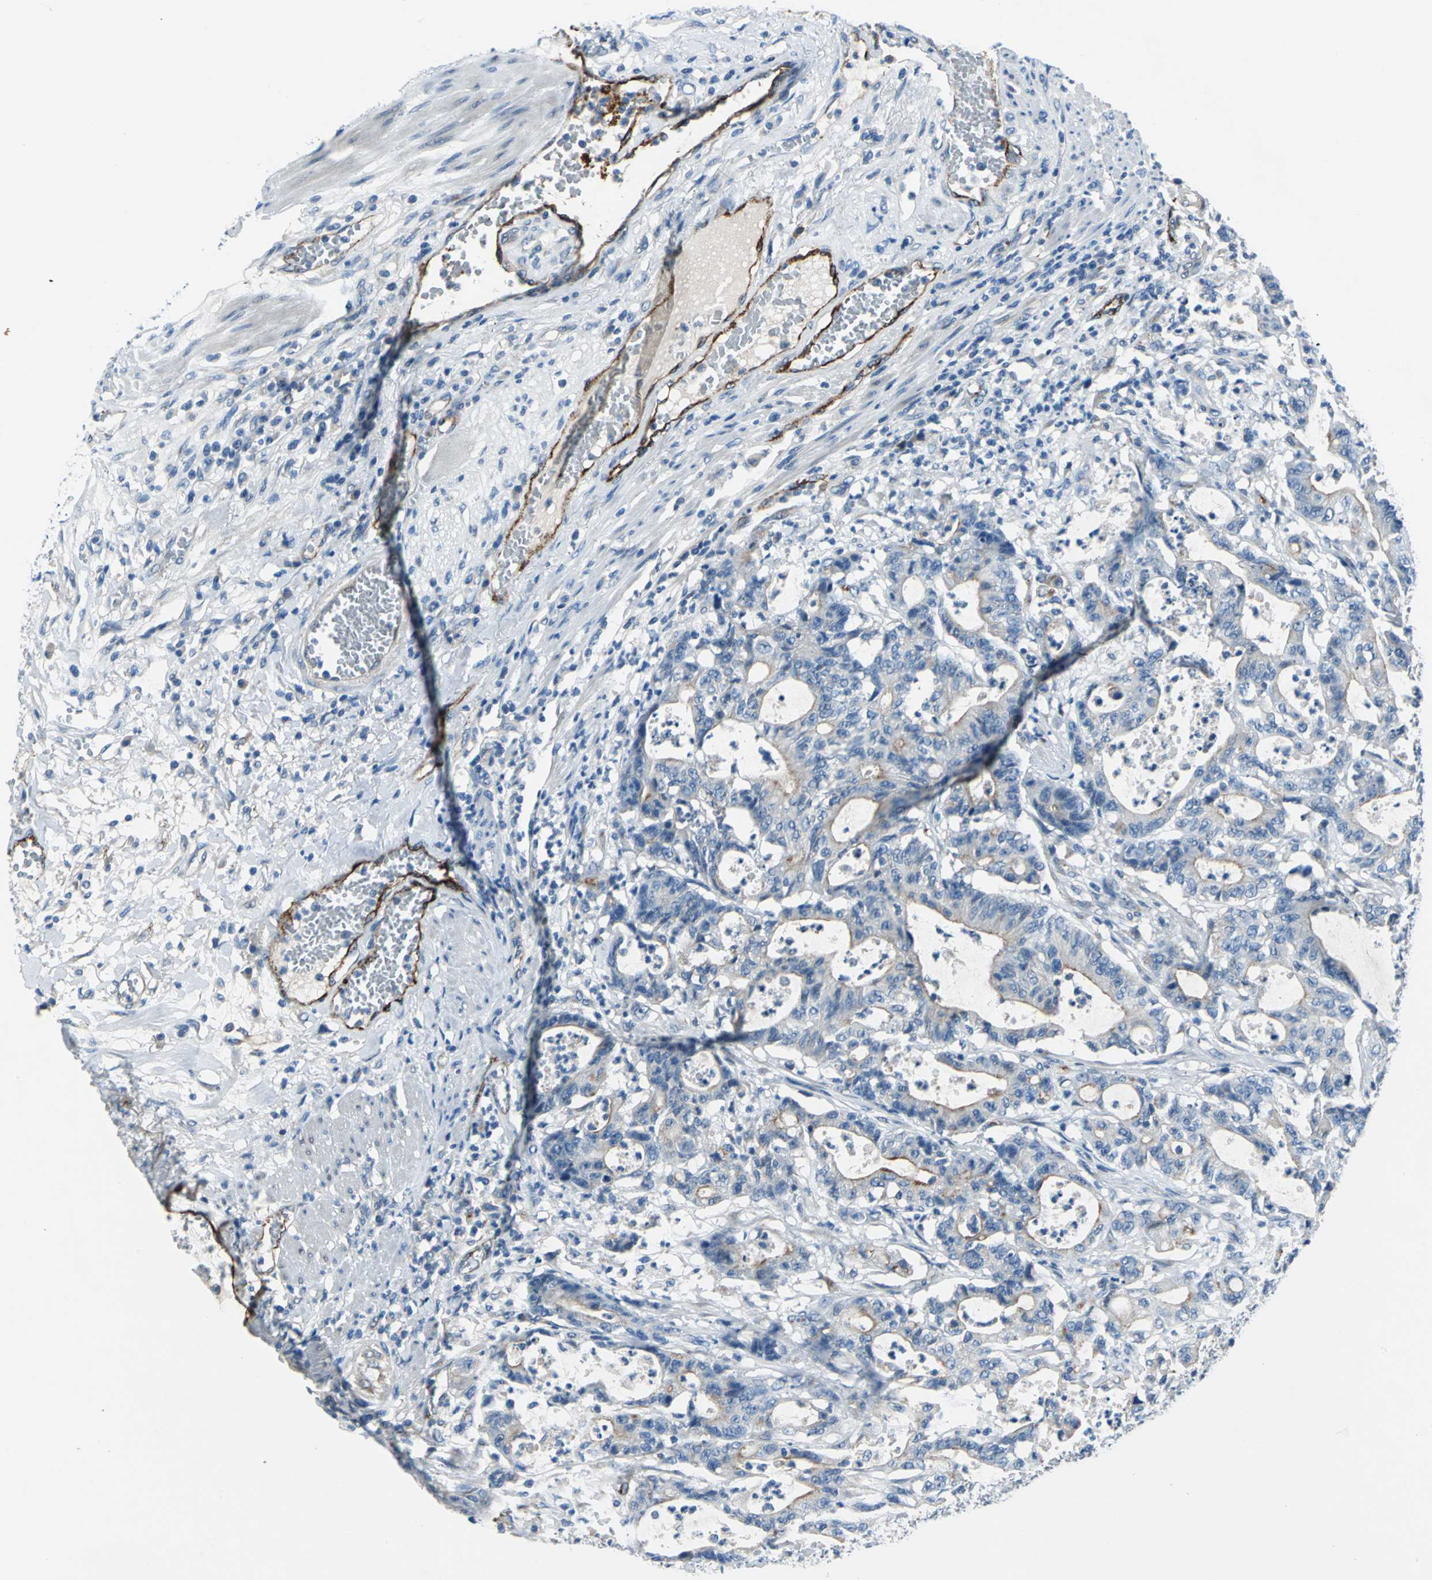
{"staining": {"intensity": "moderate", "quantity": "25%-75%", "location": "cytoplasmic/membranous"}, "tissue": "colorectal cancer", "cell_type": "Tumor cells", "image_type": "cancer", "snomed": [{"axis": "morphology", "description": "Adenocarcinoma, NOS"}, {"axis": "topography", "description": "Colon"}], "caption": "IHC image of neoplastic tissue: colorectal cancer (adenocarcinoma) stained using IHC demonstrates medium levels of moderate protein expression localized specifically in the cytoplasmic/membranous of tumor cells, appearing as a cytoplasmic/membranous brown color.", "gene": "SELP", "patient": {"sex": "female", "age": 84}}